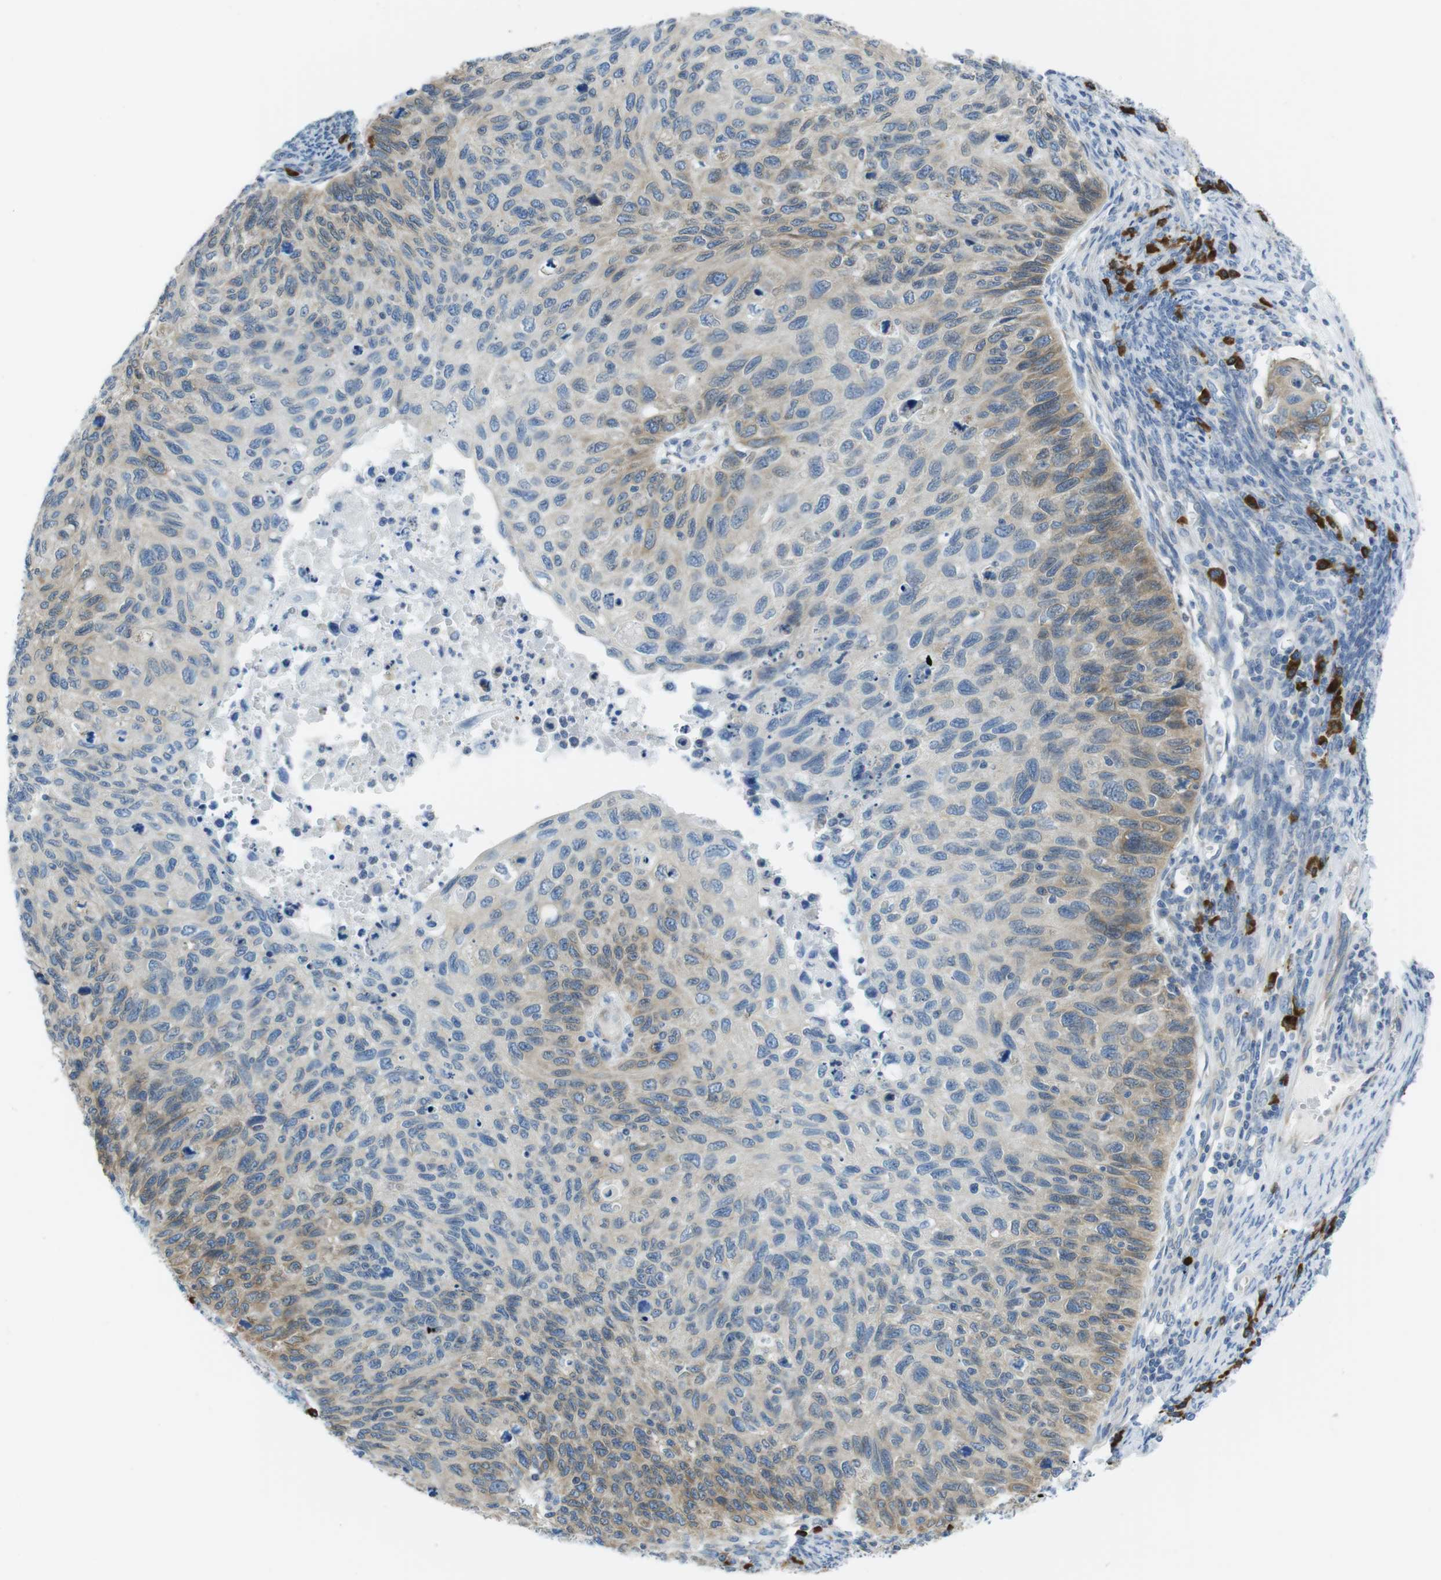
{"staining": {"intensity": "weak", "quantity": "25%-75%", "location": "cytoplasmic/membranous"}, "tissue": "cervical cancer", "cell_type": "Tumor cells", "image_type": "cancer", "snomed": [{"axis": "morphology", "description": "Squamous cell carcinoma, NOS"}, {"axis": "topography", "description": "Cervix"}], "caption": "Human cervical squamous cell carcinoma stained with a protein marker exhibits weak staining in tumor cells.", "gene": "CLPTM1L", "patient": {"sex": "female", "age": 70}}